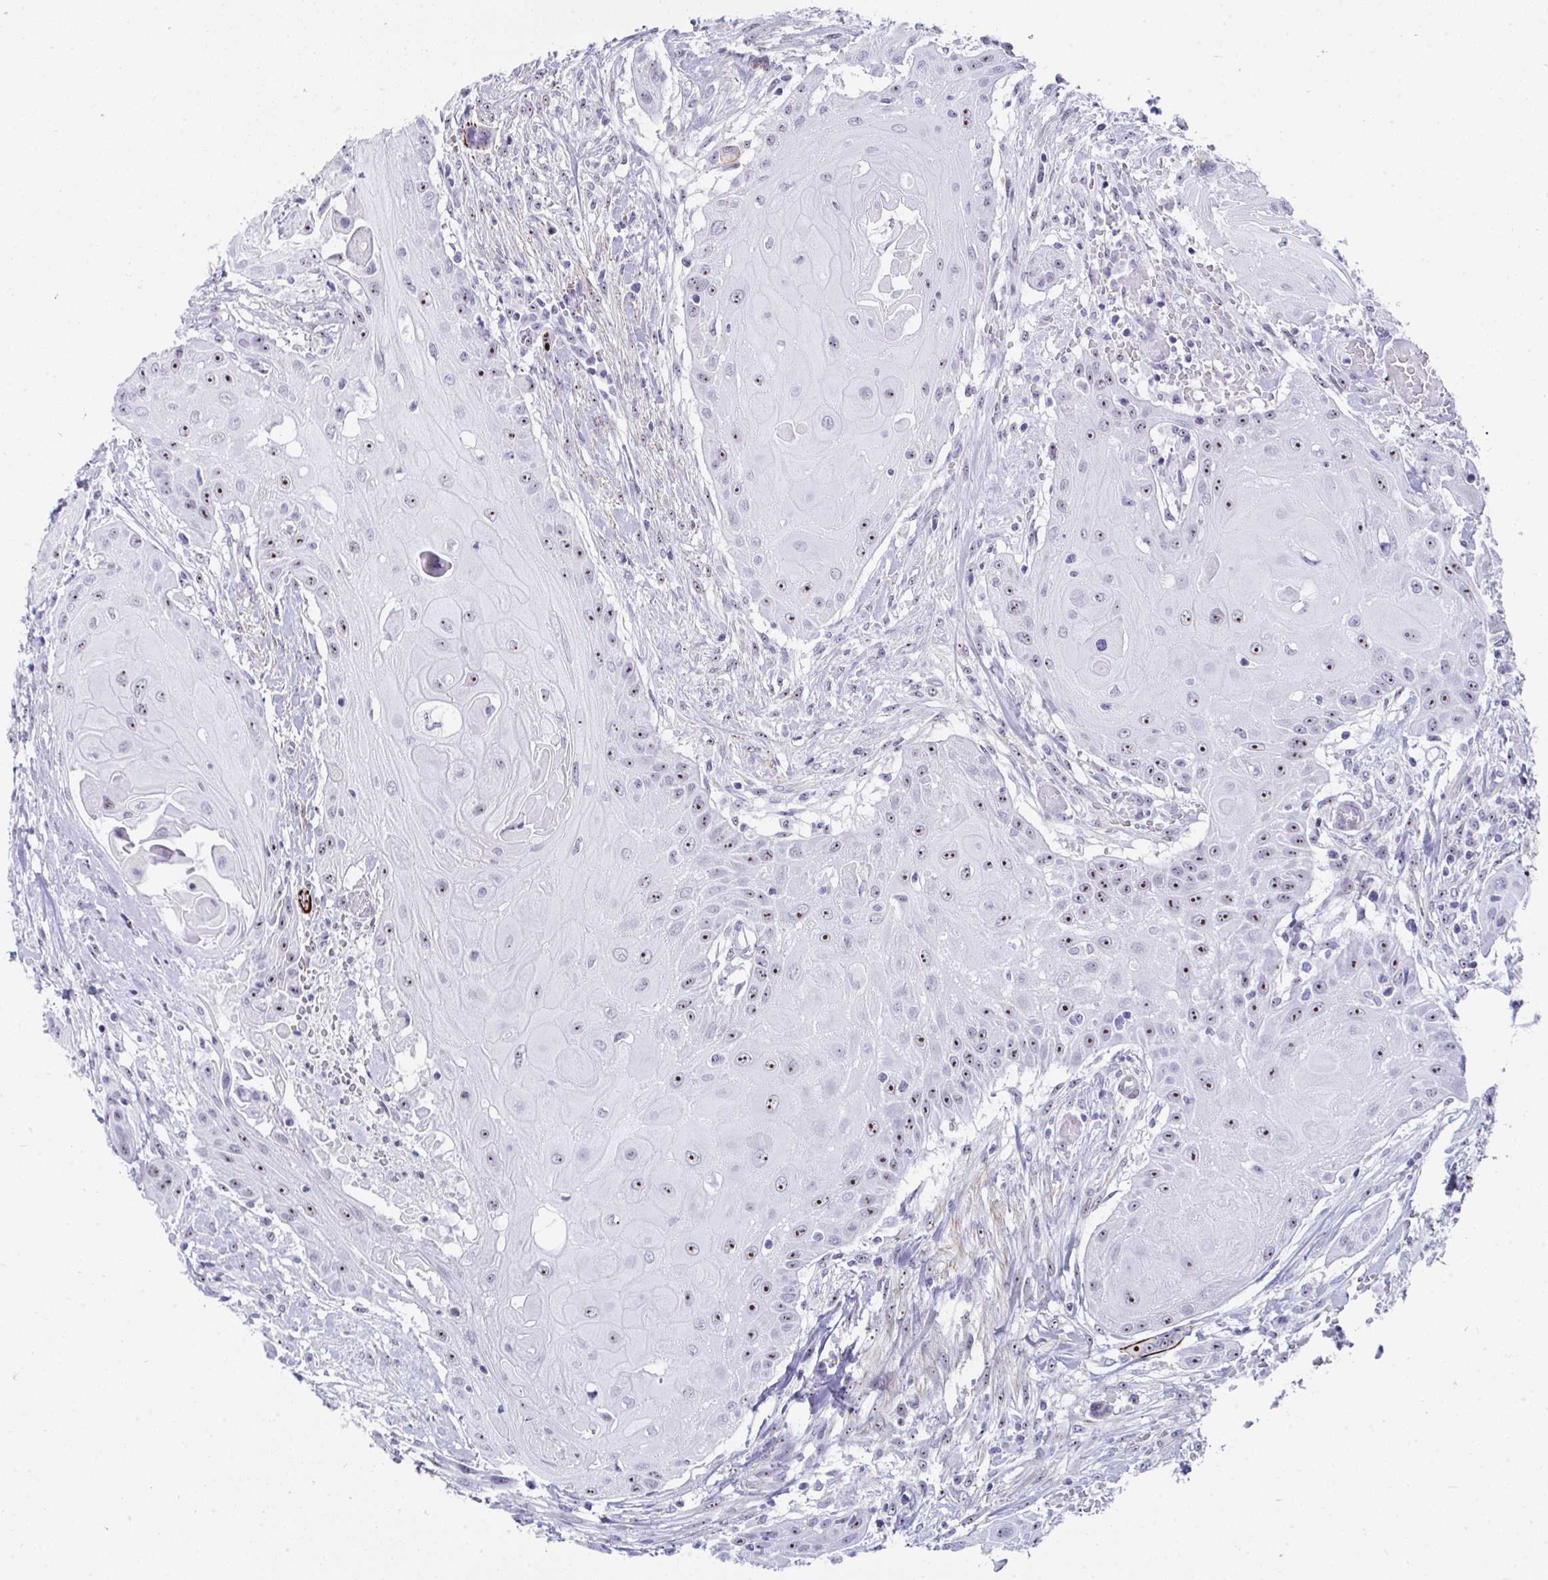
{"staining": {"intensity": "moderate", "quantity": ">75%", "location": "nuclear"}, "tissue": "head and neck cancer", "cell_type": "Tumor cells", "image_type": "cancer", "snomed": [{"axis": "morphology", "description": "Squamous cell carcinoma, NOS"}, {"axis": "topography", "description": "Oral tissue"}, {"axis": "topography", "description": "Head-Neck"}, {"axis": "topography", "description": "Neck, NOS"}], "caption": "Head and neck squamous cell carcinoma was stained to show a protein in brown. There is medium levels of moderate nuclear positivity in approximately >75% of tumor cells.", "gene": "NOP10", "patient": {"sex": "female", "age": 55}}